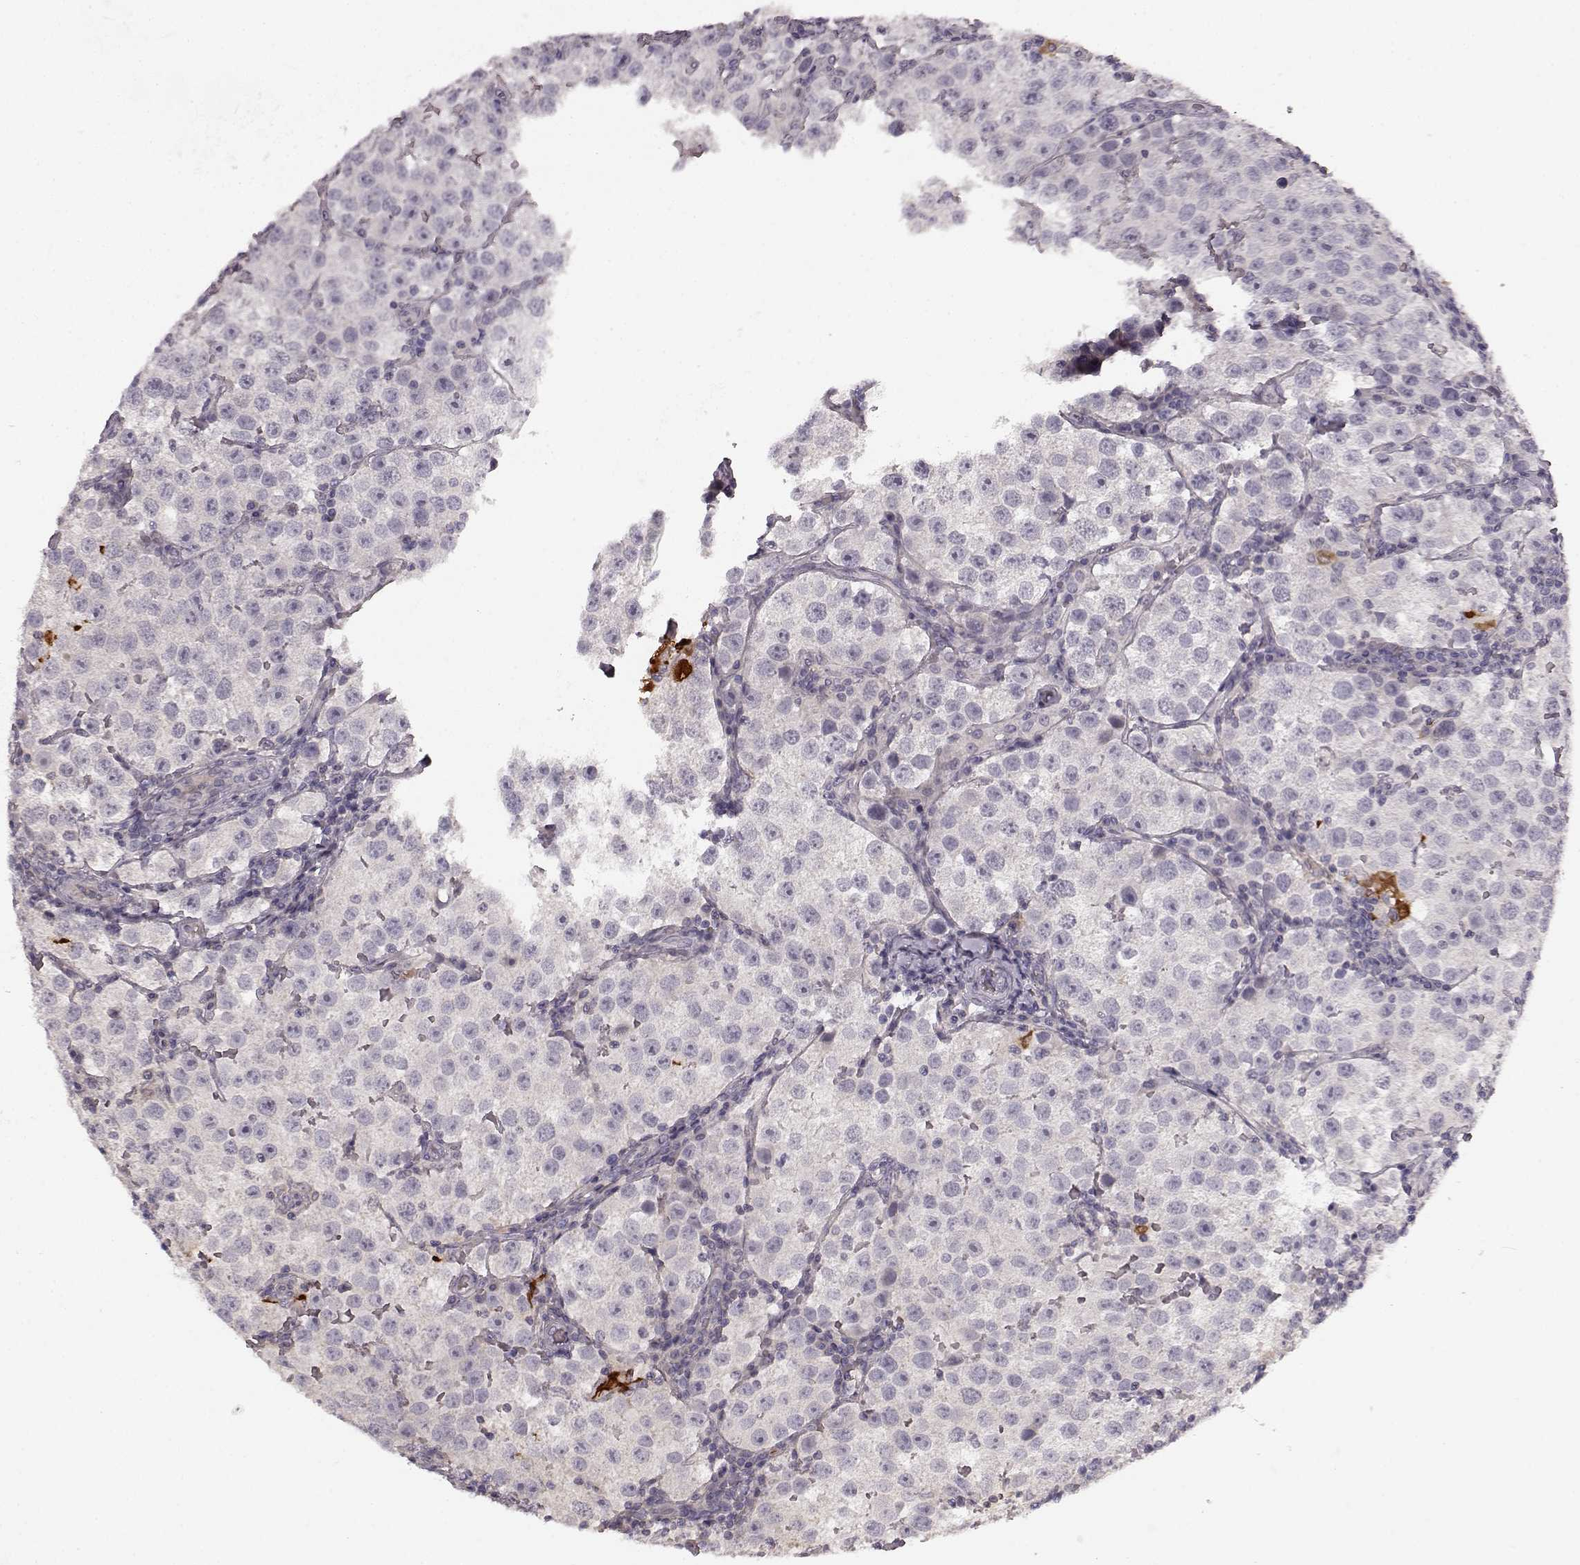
{"staining": {"intensity": "negative", "quantity": "none", "location": "none"}, "tissue": "testis cancer", "cell_type": "Tumor cells", "image_type": "cancer", "snomed": [{"axis": "morphology", "description": "Seminoma, NOS"}, {"axis": "topography", "description": "Testis"}], "caption": "Histopathology image shows no protein expression in tumor cells of testis seminoma tissue.", "gene": "CHIT1", "patient": {"sex": "male", "age": 37}}